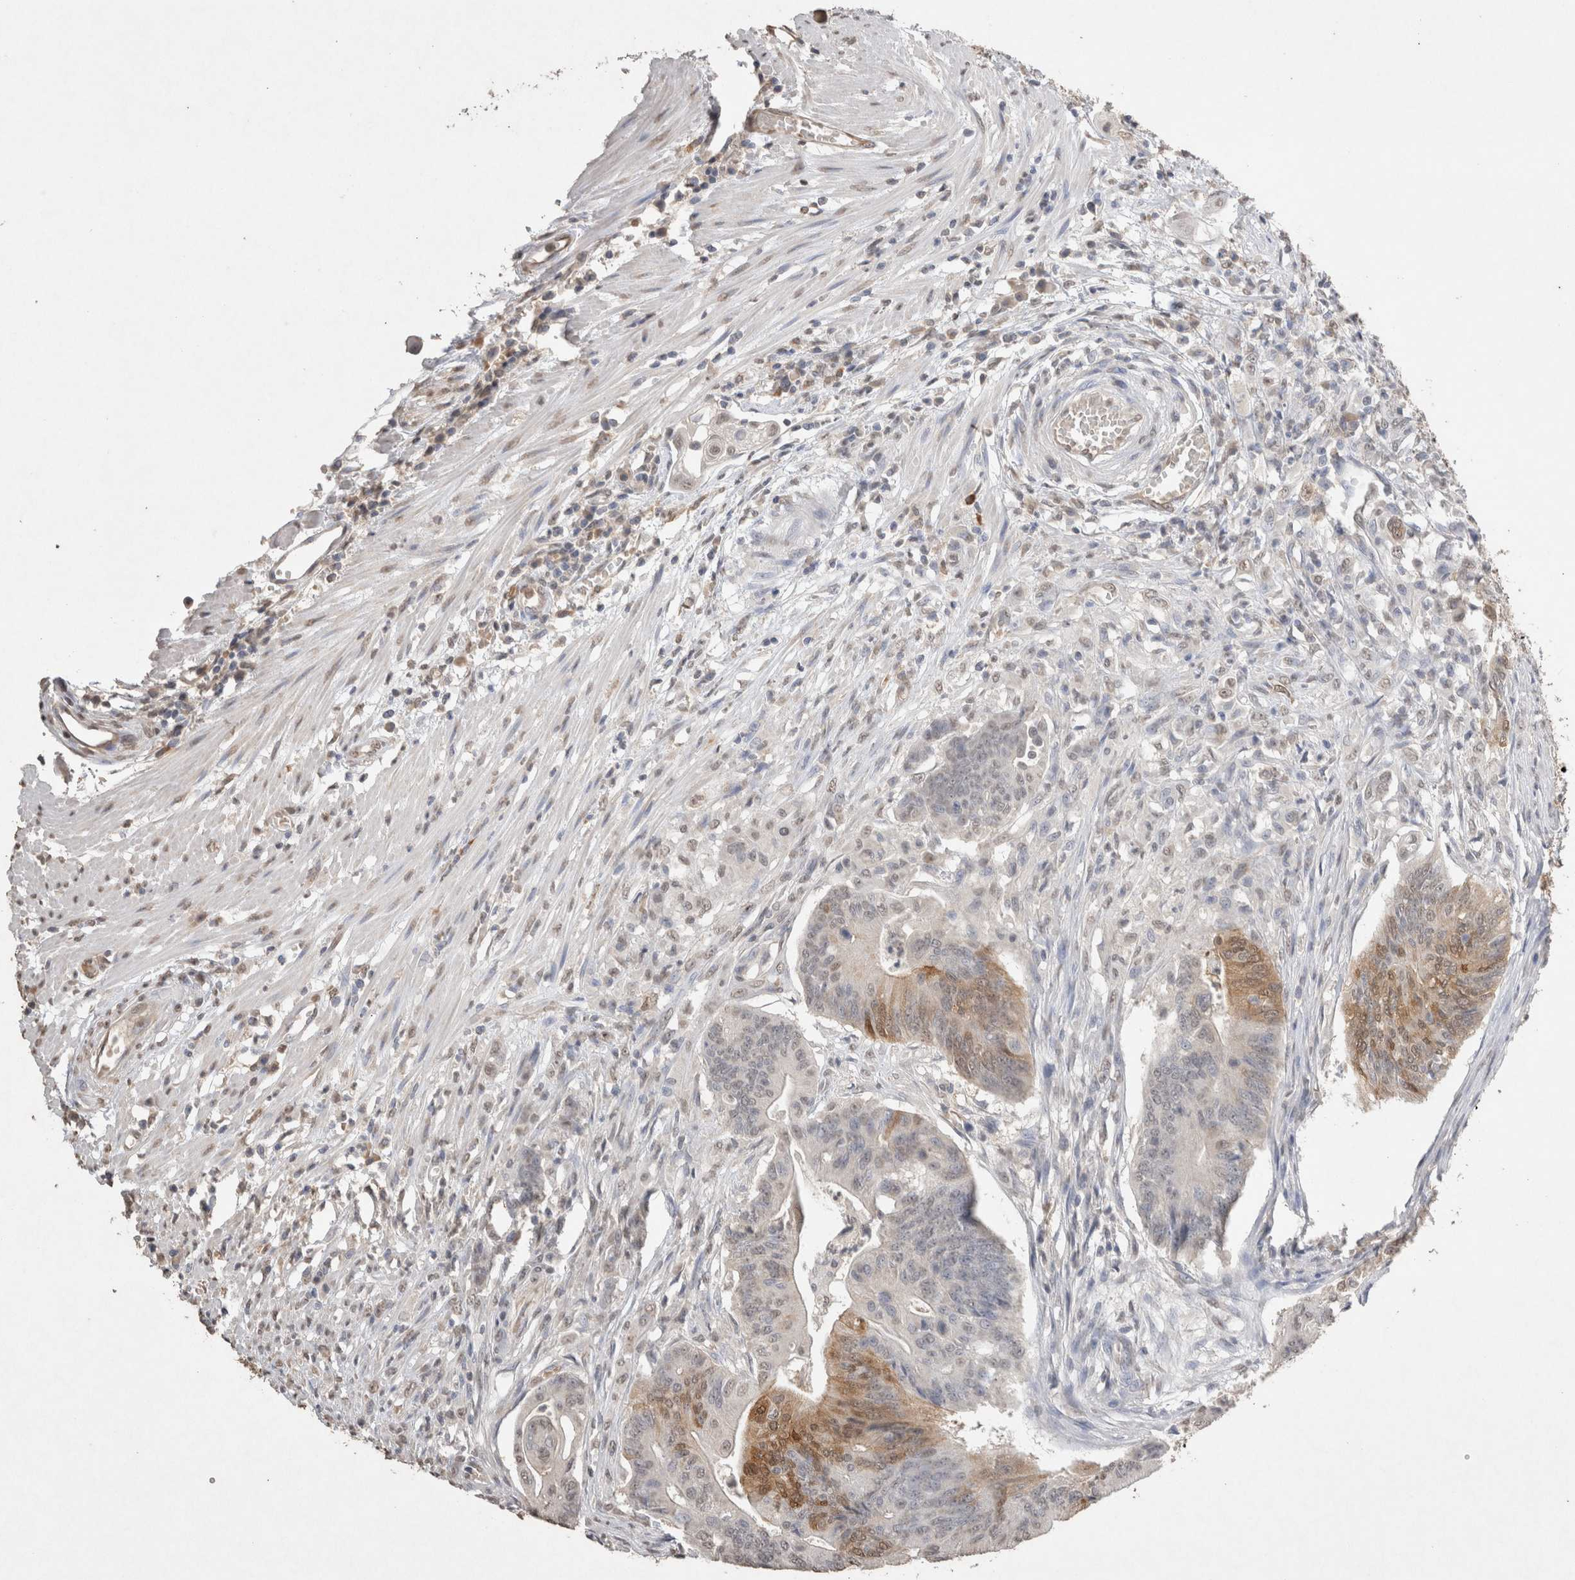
{"staining": {"intensity": "moderate", "quantity": "<25%", "location": "cytoplasmic/membranous,nuclear"}, "tissue": "colorectal cancer", "cell_type": "Tumor cells", "image_type": "cancer", "snomed": [{"axis": "morphology", "description": "Adenoma, NOS"}, {"axis": "morphology", "description": "Adenocarcinoma, NOS"}, {"axis": "topography", "description": "Colon"}], "caption": "Immunohistochemistry (IHC) of colorectal cancer shows low levels of moderate cytoplasmic/membranous and nuclear staining in approximately <25% of tumor cells.", "gene": "LGALS2", "patient": {"sex": "male", "age": 79}}